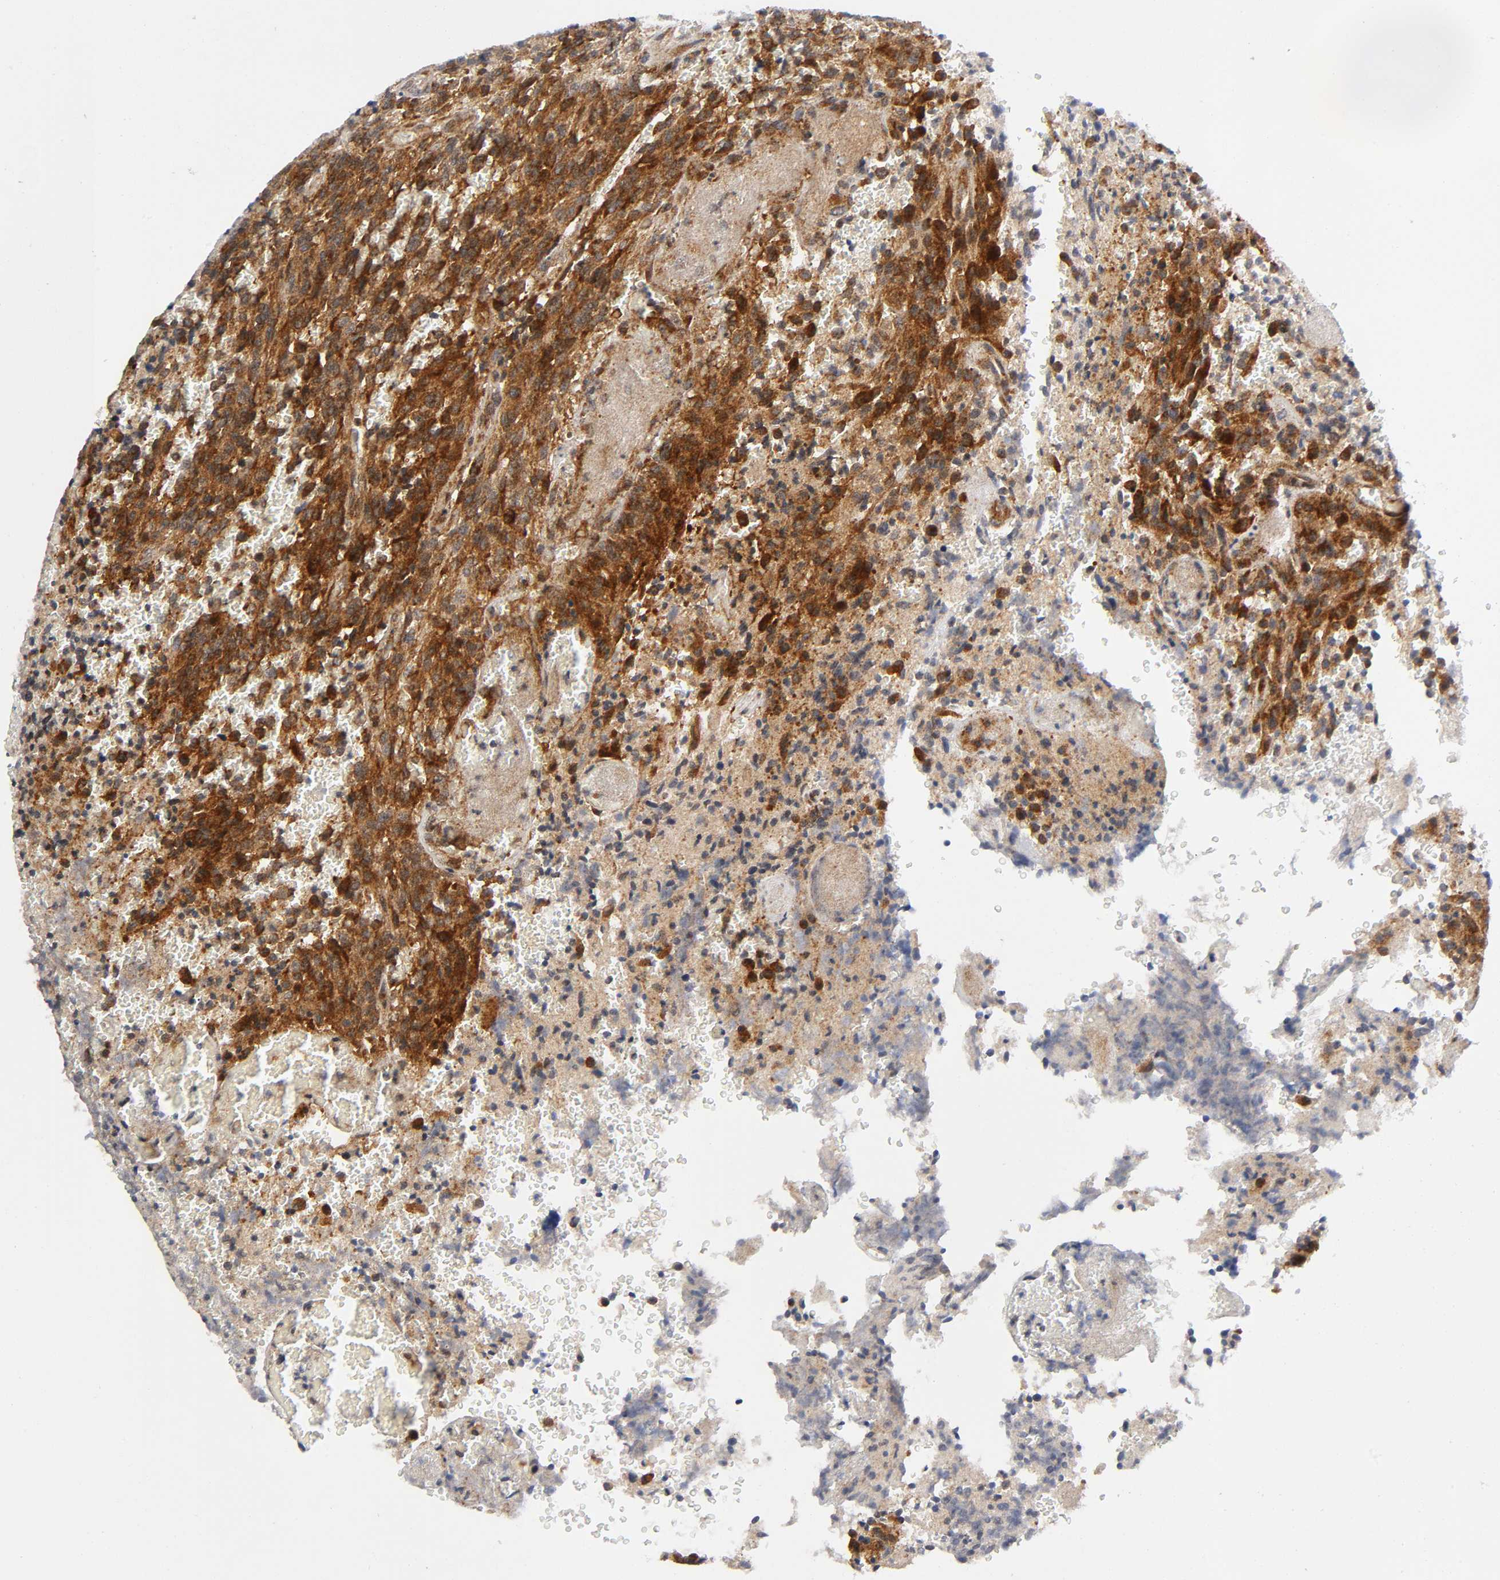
{"staining": {"intensity": "strong", "quantity": ">75%", "location": "cytoplasmic/membranous"}, "tissue": "glioma", "cell_type": "Tumor cells", "image_type": "cancer", "snomed": [{"axis": "morphology", "description": "Normal tissue, NOS"}, {"axis": "morphology", "description": "Glioma, malignant, High grade"}, {"axis": "topography", "description": "Cerebral cortex"}], "caption": "Tumor cells exhibit high levels of strong cytoplasmic/membranous staining in approximately >75% of cells in malignant glioma (high-grade).", "gene": "EIF5", "patient": {"sex": "male", "age": 56}}